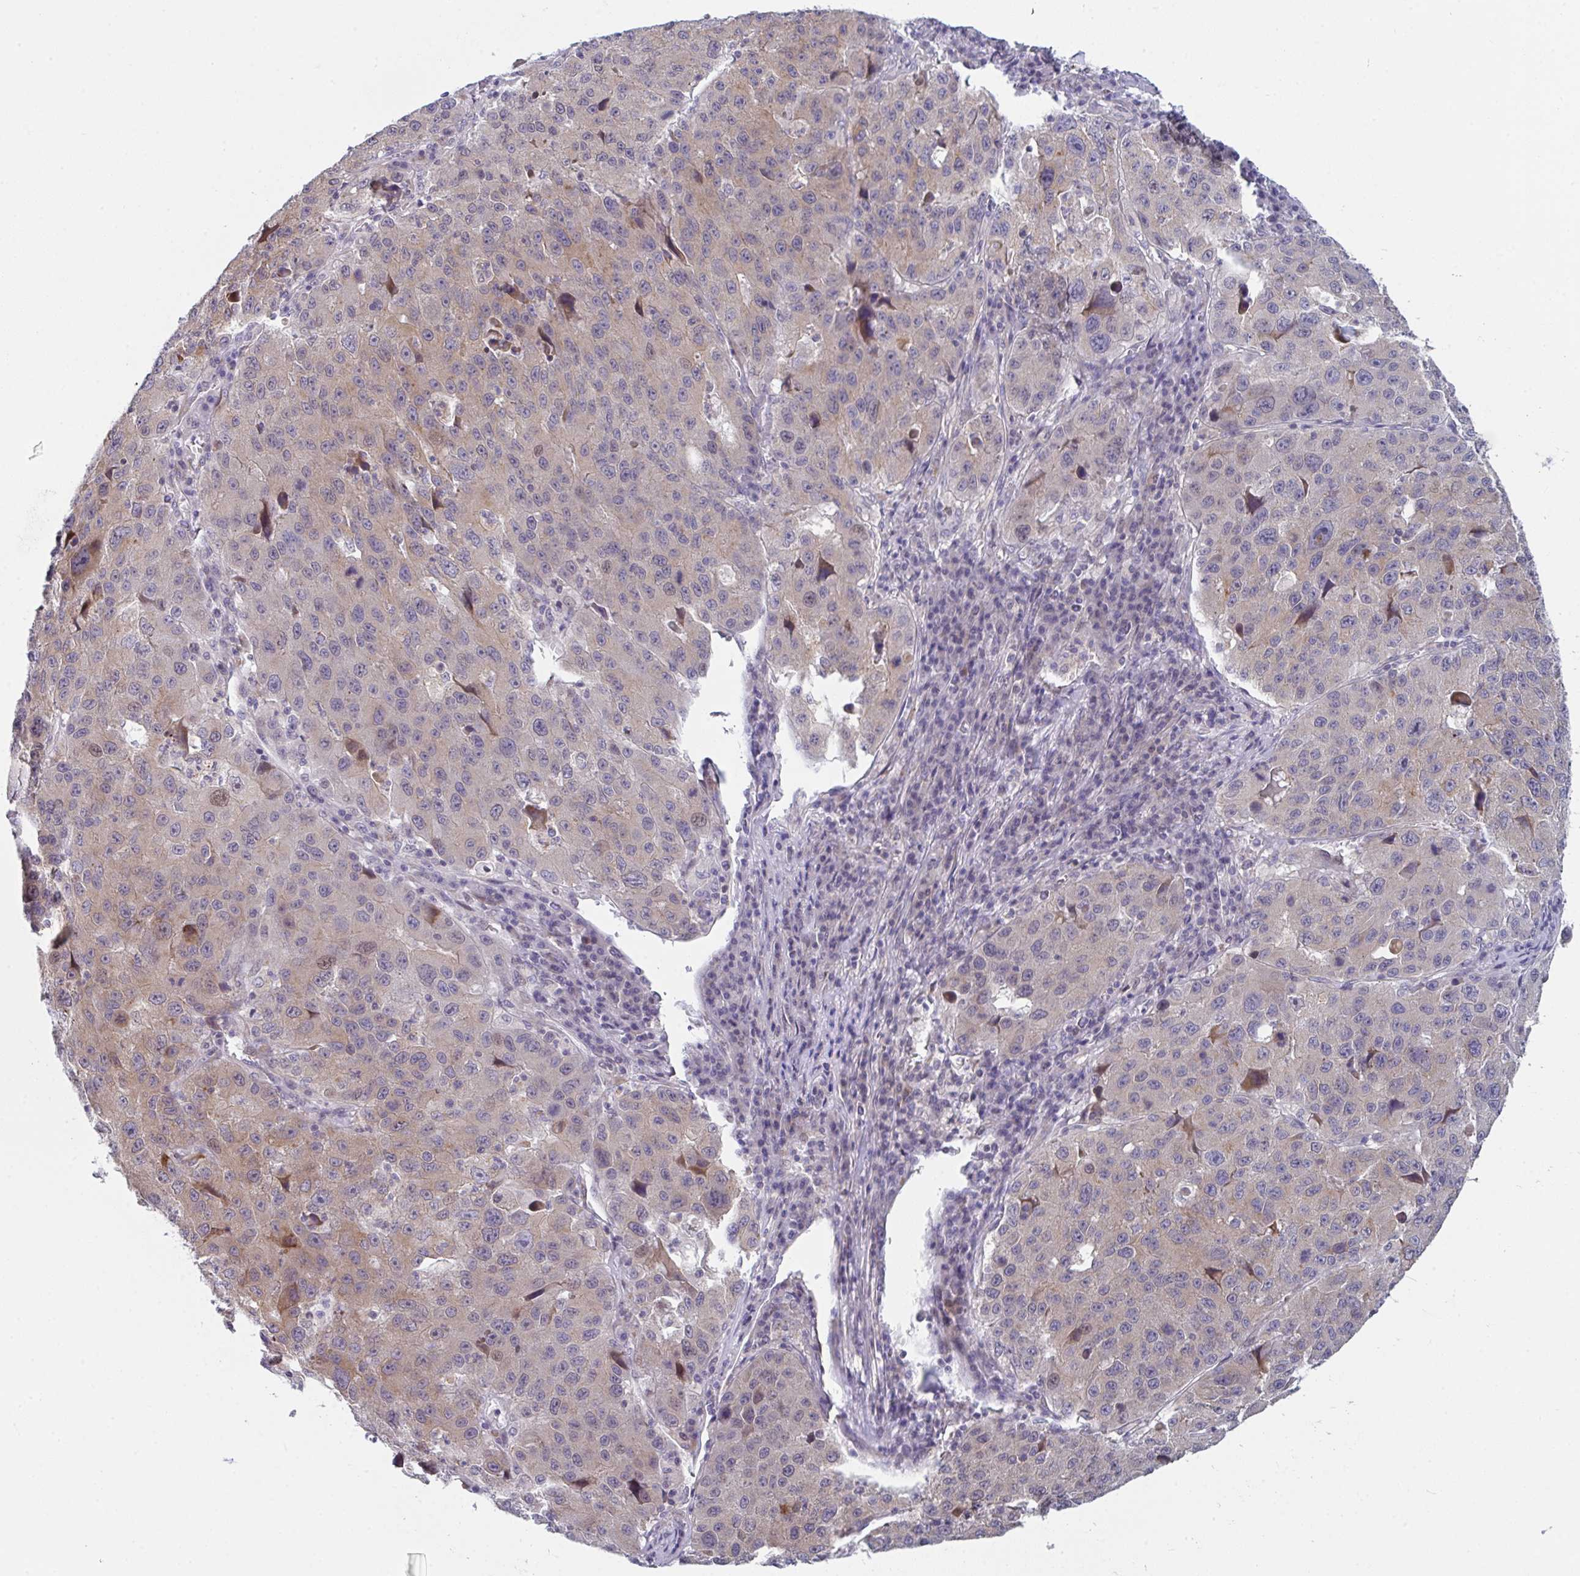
{"staining": {"intensity": "weak", "quantity": "<25%", "location": "cytoplasmic/membranous,nuclear"}, "tissue": "stomach cancer", "cell_type": "Tumor cells", "image_type": "cancer", "snomed": [{"axis": "morphology", "description": "Adenocarcinoma, NOS"}, {"axis": "topography", "description": "Stomach"}], "caption": "Immunohistochemistry (IHC) histopathology image of human stomach adenocarcinoma stained for a protein (brown), which demonstrates no expression in tumor cells.", "gene": "RBM18", "patient": {"sex": "male", "age": 71}}